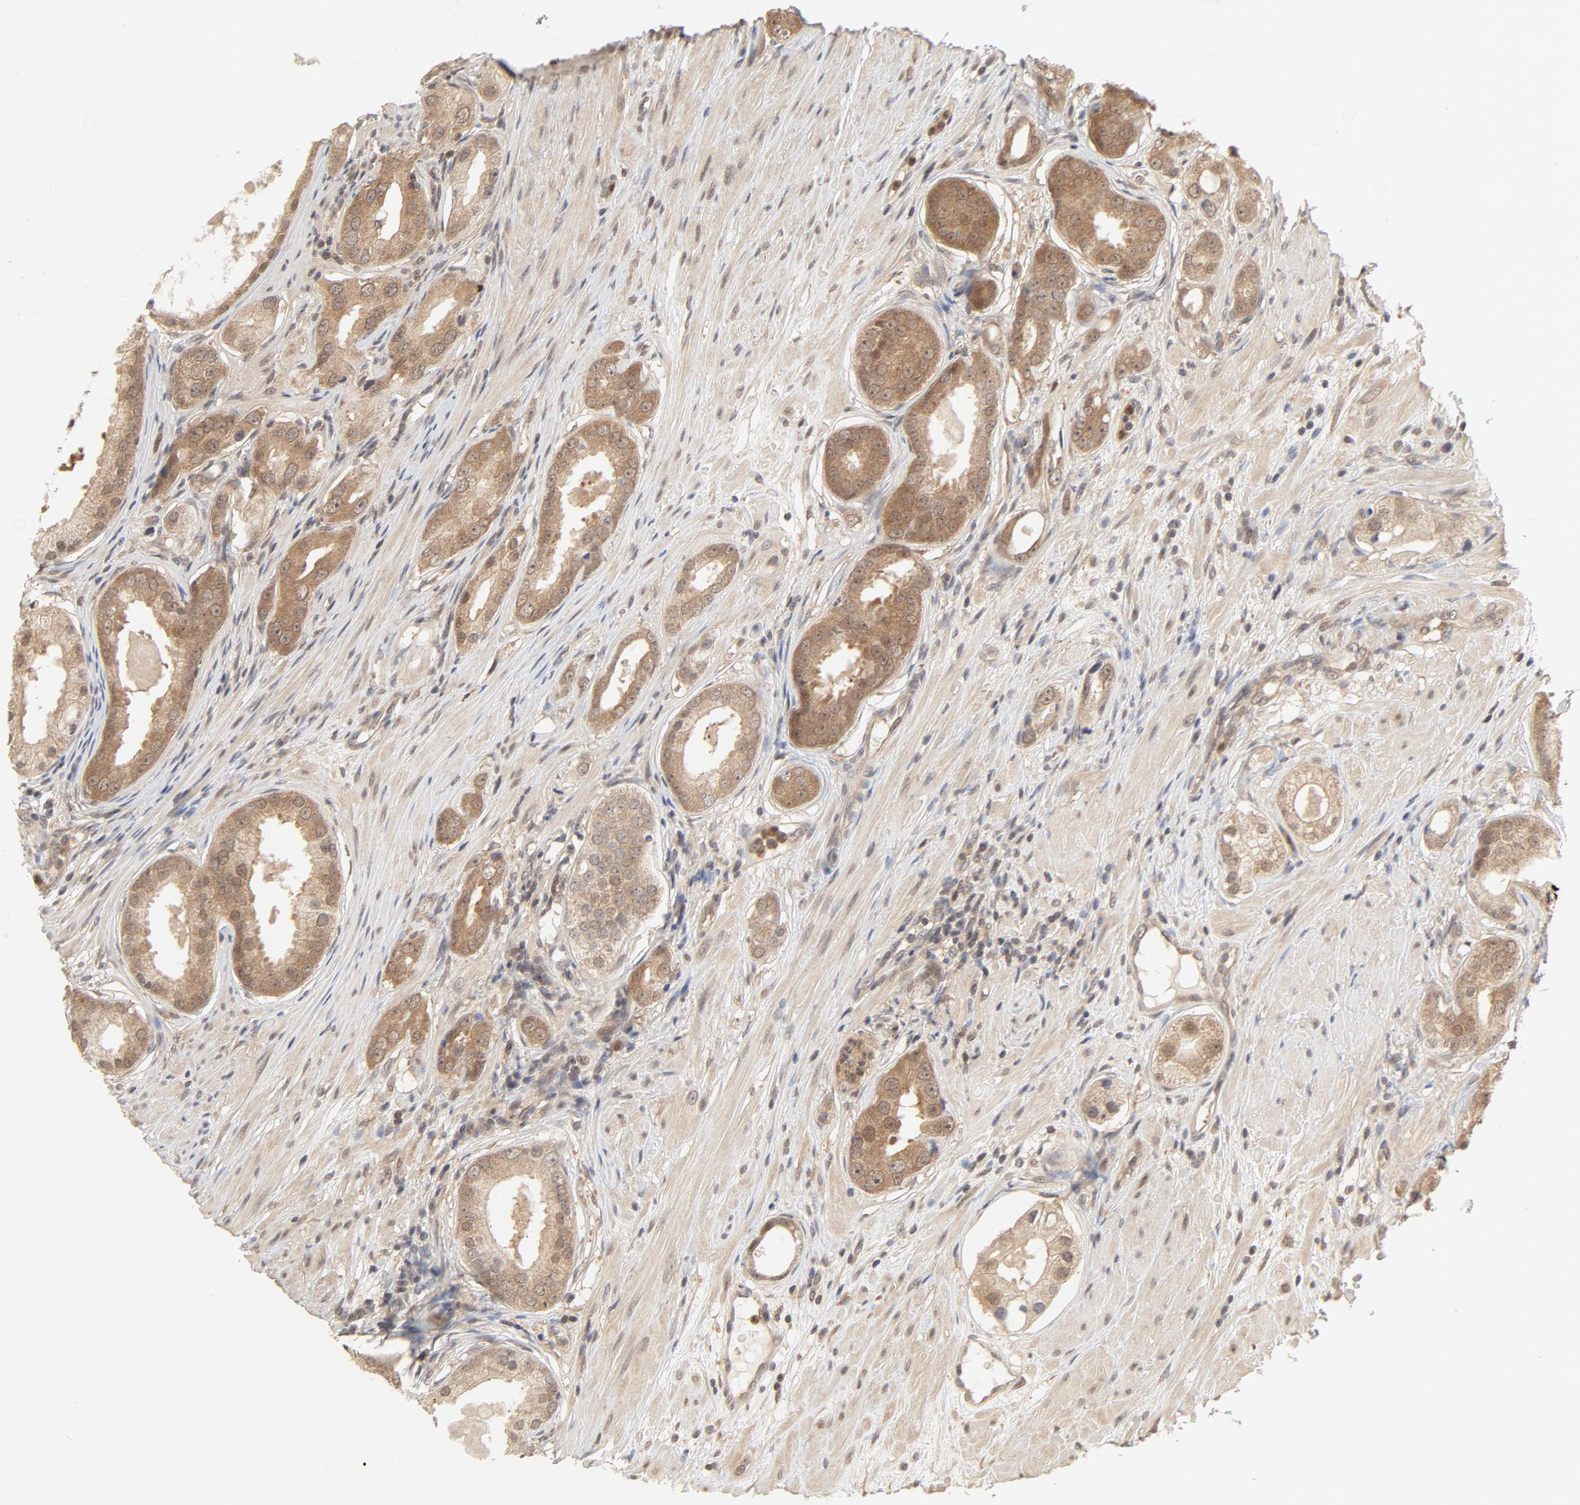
{"staining": {"intensity": "moderate", "quantity": "25%-75%", "location": "cytoplasmic/membranous,nuclear"}, "tissue": "prostate cancer", "cell_type": "Tumor cells", "image_type": "cancer", "snomed": [{"axis": "morphology", "description": "Adenocarcinoma, Medium grade"}, {"axis": "topography", "description": "Prostate"}], "caption": "The immunohistochemical stain labels moderate cytoplasmic/membranous and nuclear expression in tumor cells of prostate cancer (medium-grade adenocarcinoma) tissue.", "gene": "NEDD8", "patient": {"sex": "male", "age": 53}}